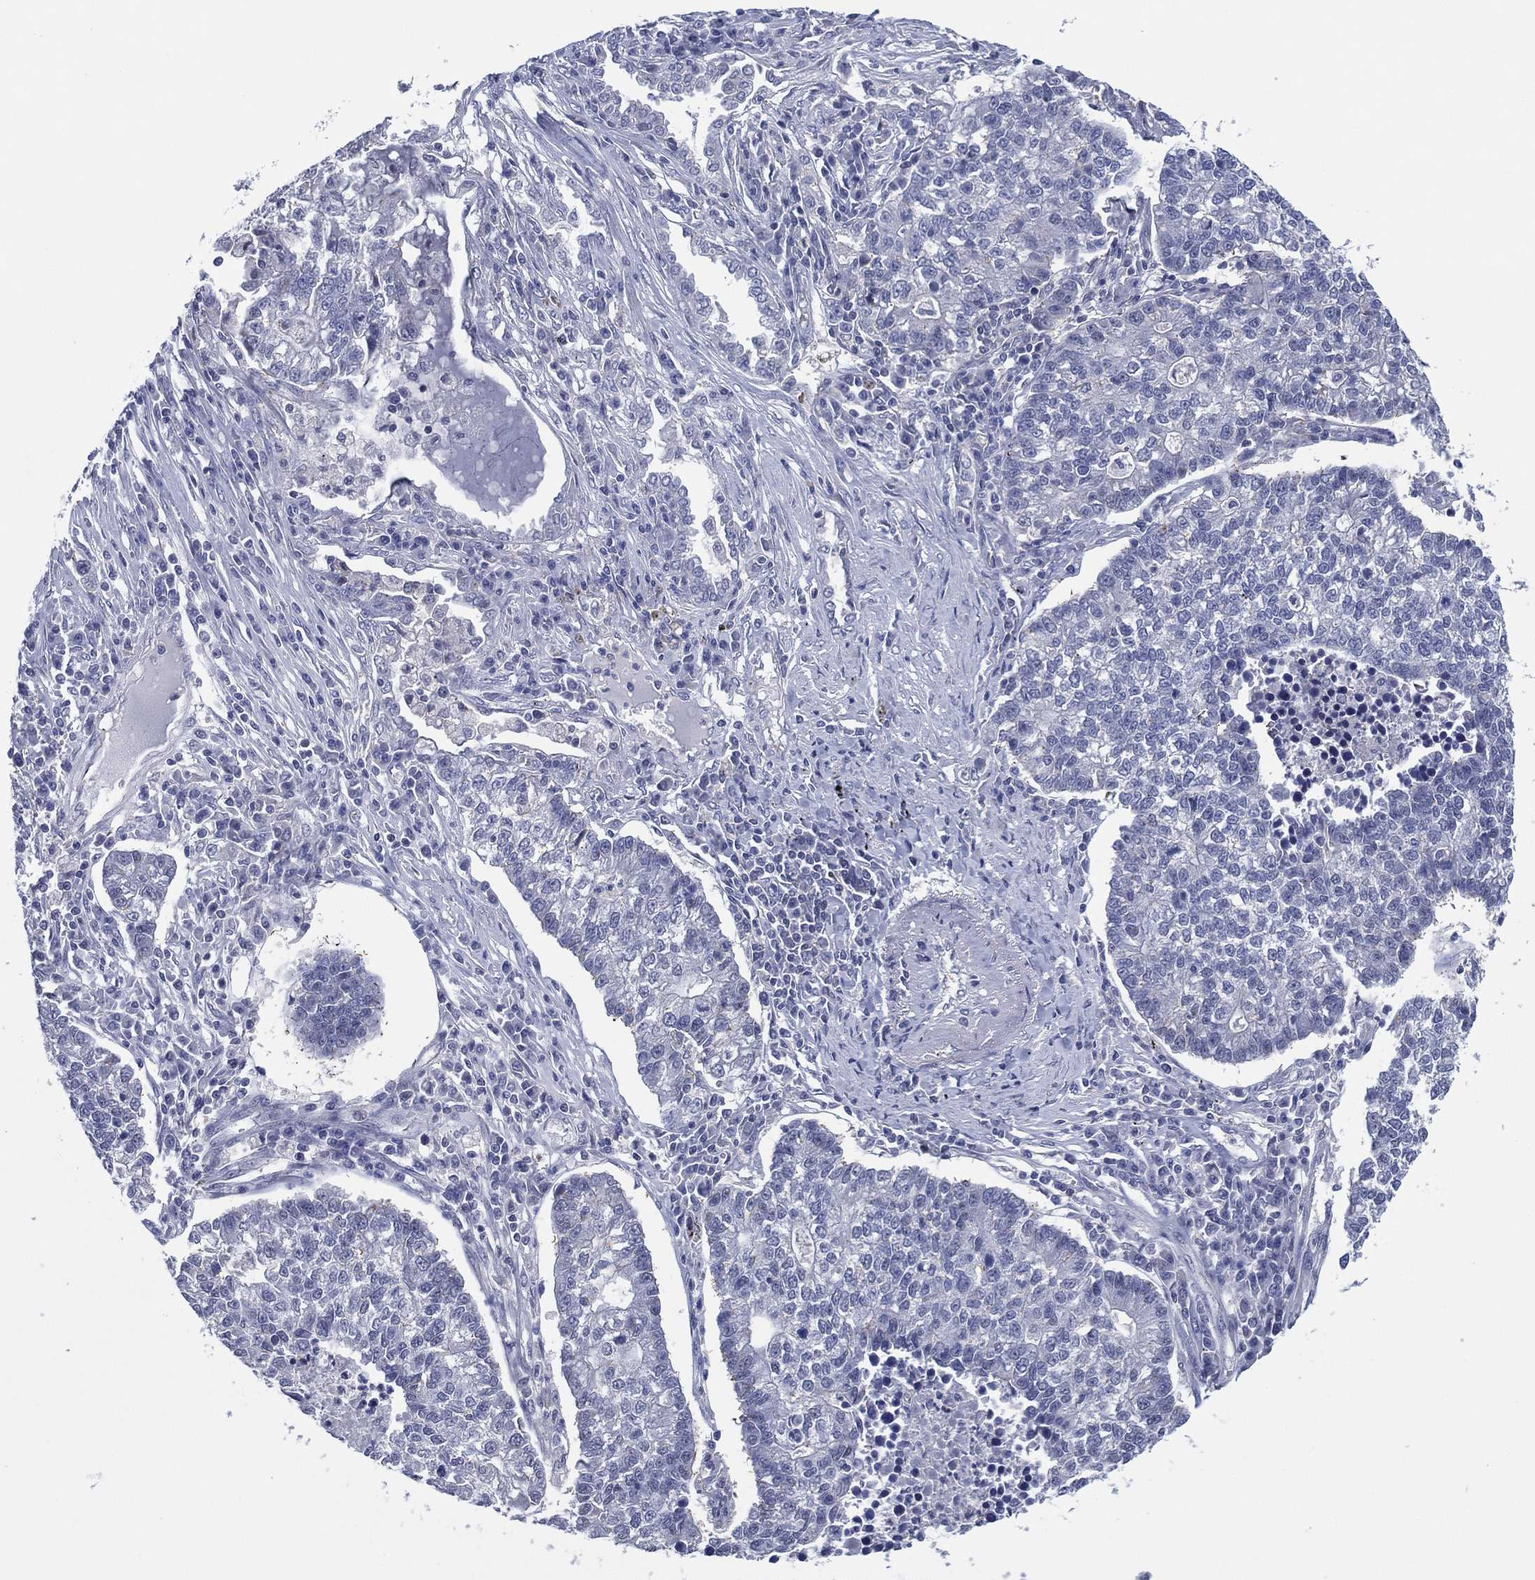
{"staining": {"intensity": "negative", "quantity": "none", "location": "none"}, "tissue": "lung cancer", "cell_type": "Tumor cells", "image_type": "cancer", "snomed": [{"axis": "morphology", "description": "Adenocarcinoma, NOS"}, {"axis": "topography", "description": "Lung"}], "caption": "Tumor cells are negative for protein expression in human lung cancer.", "gene": "TRIM31", "patient": {"sex": "male", "age": 57}}